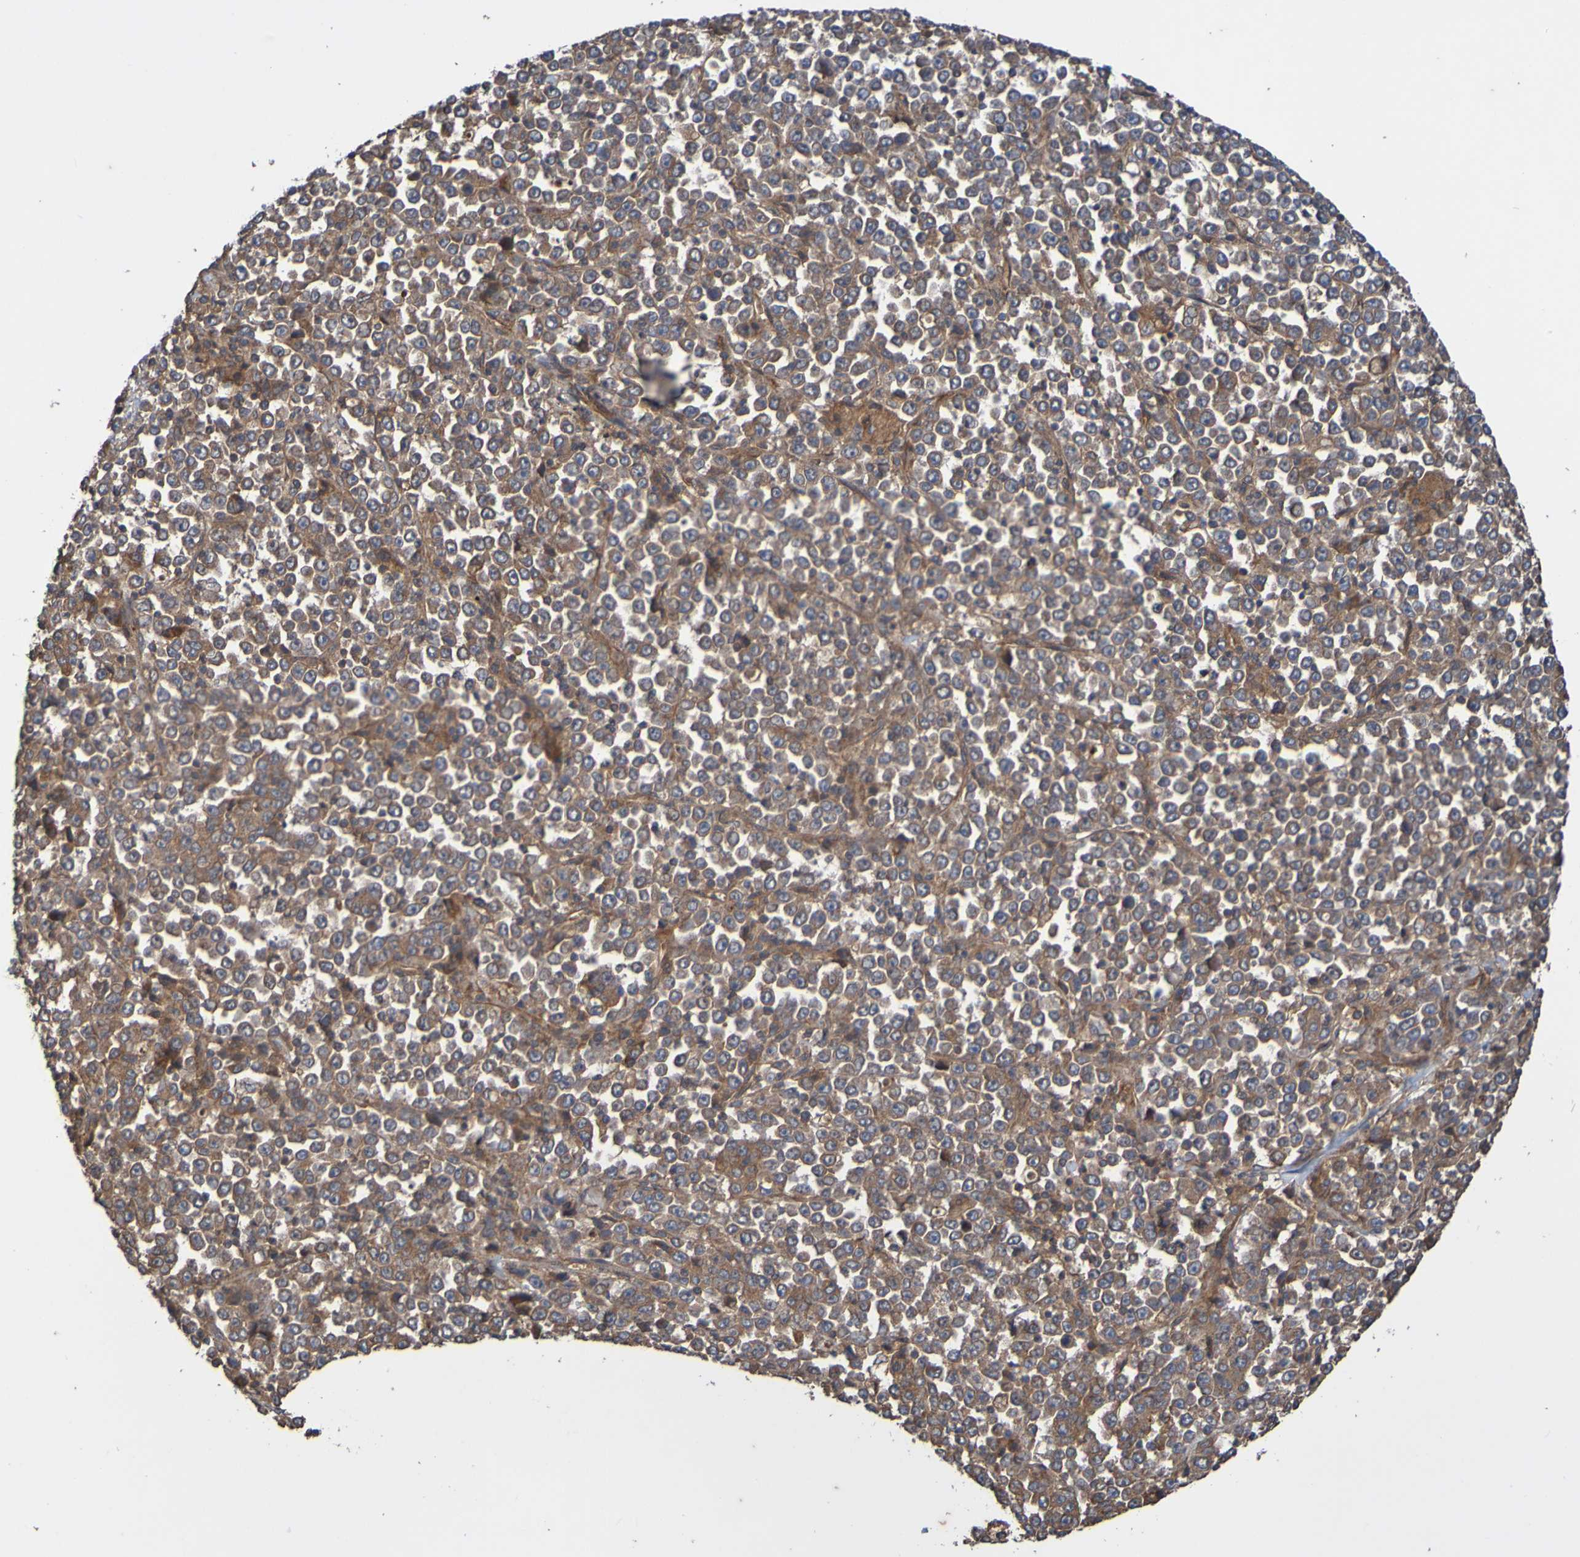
{"staining": {"intensity": "weak", "quantity": ">75%", "location": "cytoplasmic/membranous"}, "tissue": "stomach cancer", "cell_type": "Tumor cells", "image_type": "cancer", "snomed": [{"axis": "morphology", "description": "Normal tissue, NOS"}, {"axis": "morphology", "description": "Adenocarcinoma, NOS"}, {"axis": "topography", "description": "Stomach, upper"}, {"axis": "topography", "description": "Stomach"}], "caption": "Immunohistochemical staining of human stomach cancer (adenocarcinoma) demonstrates low levels of weak cytoplasmic/membranous staining in approximately >75% of tumor cells.", "gene": "UCN", "patient": {"sex": "male", "age": 59}}